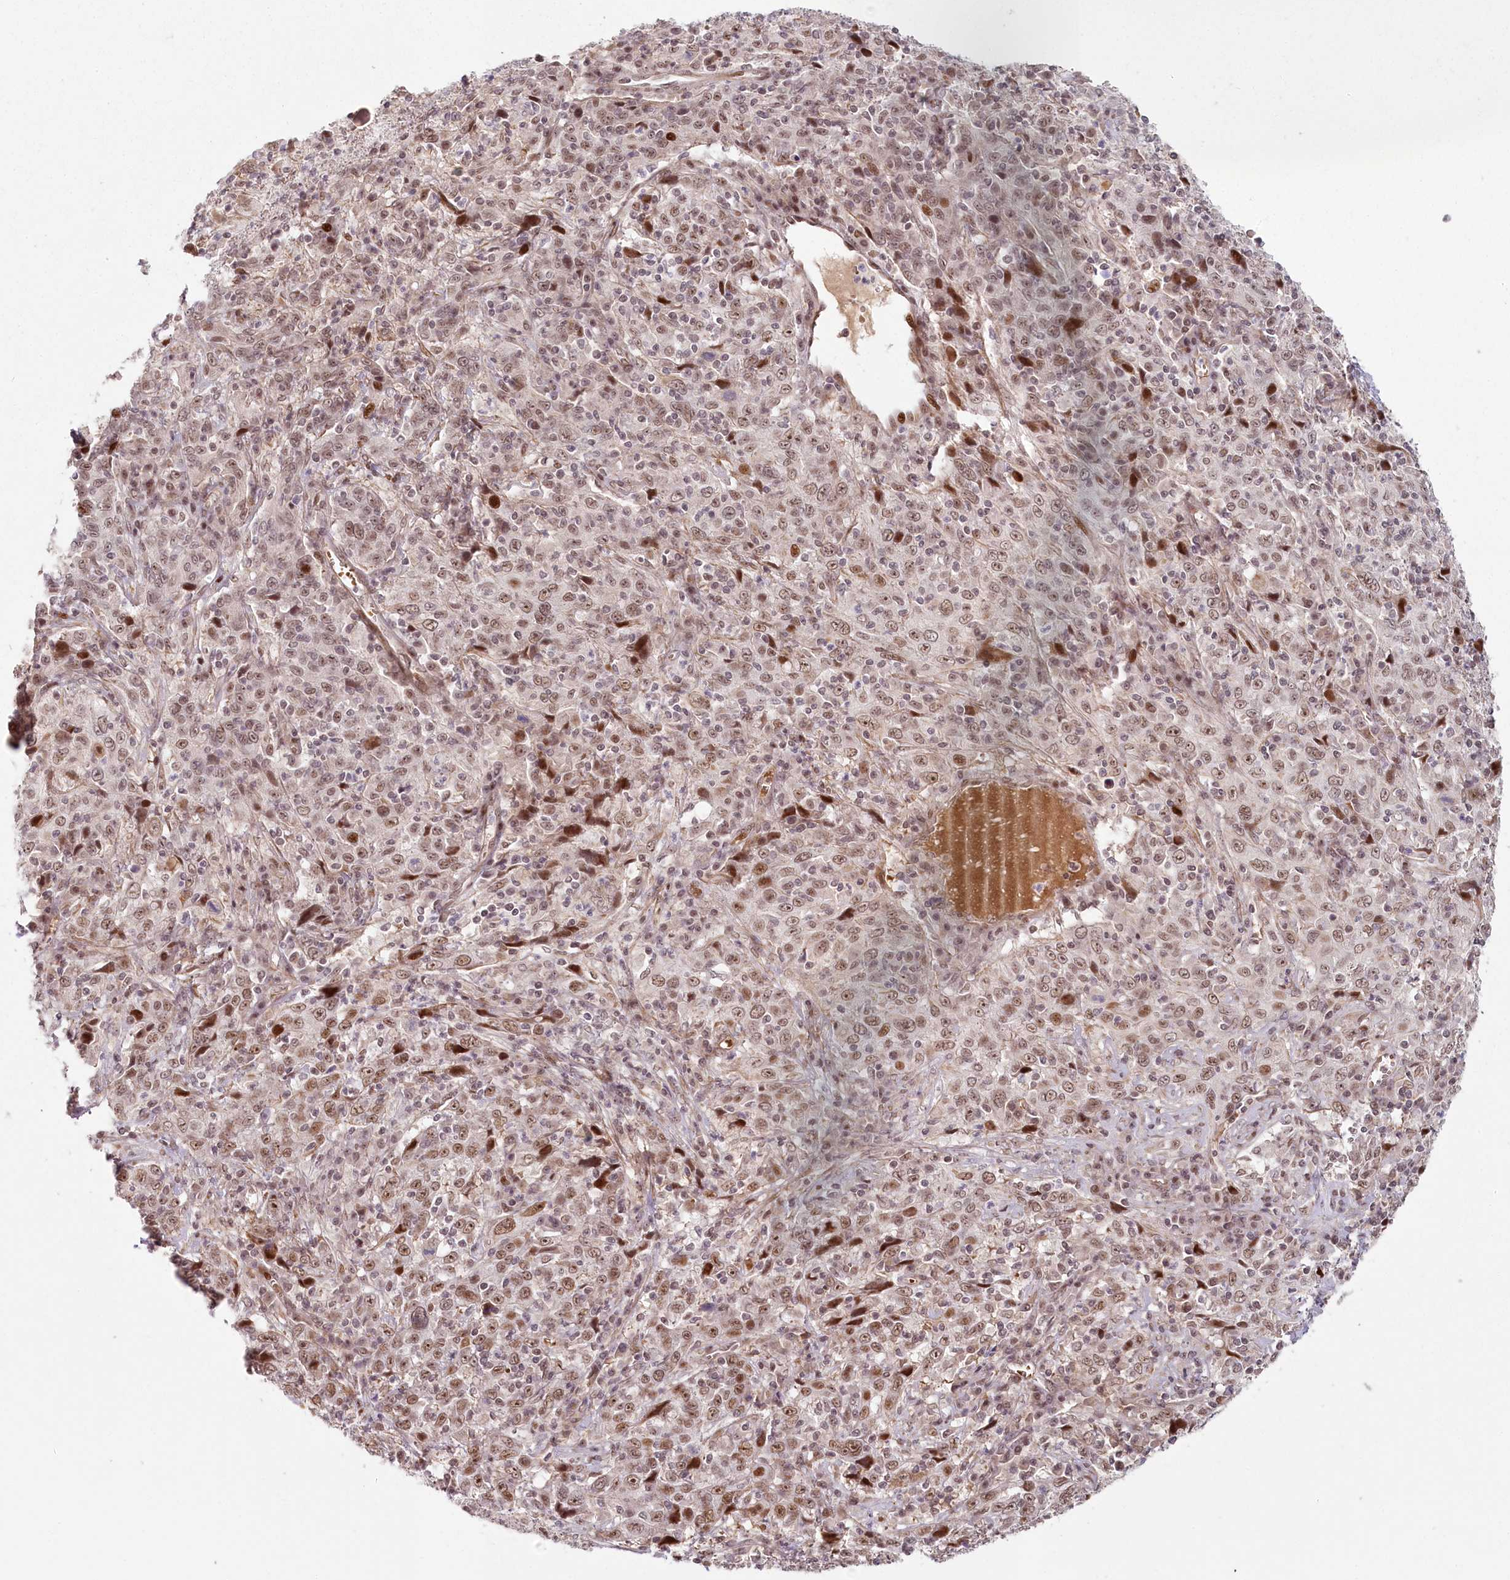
{"staining": {"intensity": "moderate", "quantity": ">75%", "location": "nuclear"}, "tissue": "cervical cancer", "cell_type": "Tumor cells", "image_type": "cancer", "snomed": [{"axis": "morphology", "description": "Squamous cell carcinoma, NOS"}, {"axis": "topography", "description": "Cervix"}], "caption": "Moderate nuclear staining for a protein is identified in approximately >75% of tumor cells of cervical cancer using immunohistochemistry (IHC).", "gene": "FAM204A", "patient": {"sex": "female", "age": 46}}